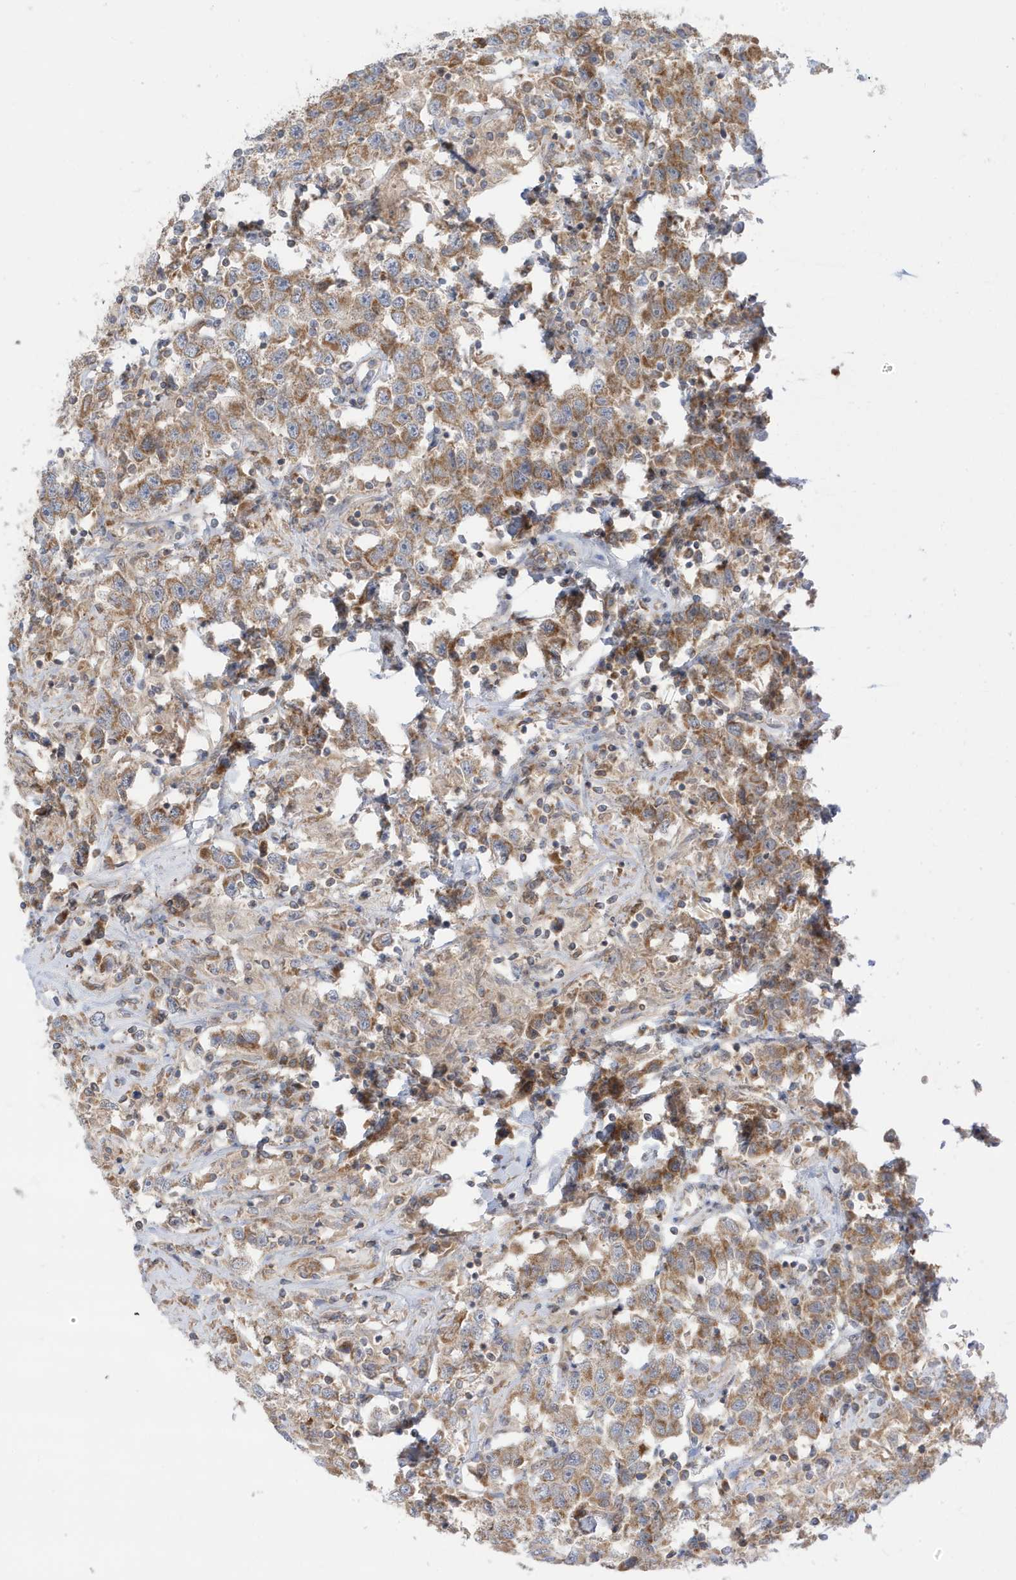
{"staining": {"intensity": "moderate", "quantity": ">75%", "location": "cytoplasmic/membranous"}, "tissue": "testis cancer", "cell_type": "Tumor cells", "image_type": "cancer", "snomed": [{"axis": "morphology", "description": "Seminoma, NOS"}, {"axis": "topography", "description": "Testis"}], "caption": "Protein analysis of seminoma (testis) tissue displays moderate cytoplasmic/membranous positivity in approximately >75% of tumor cells.", "gene": "NPPC", "patient": {"sex": "male", "age": 41}}